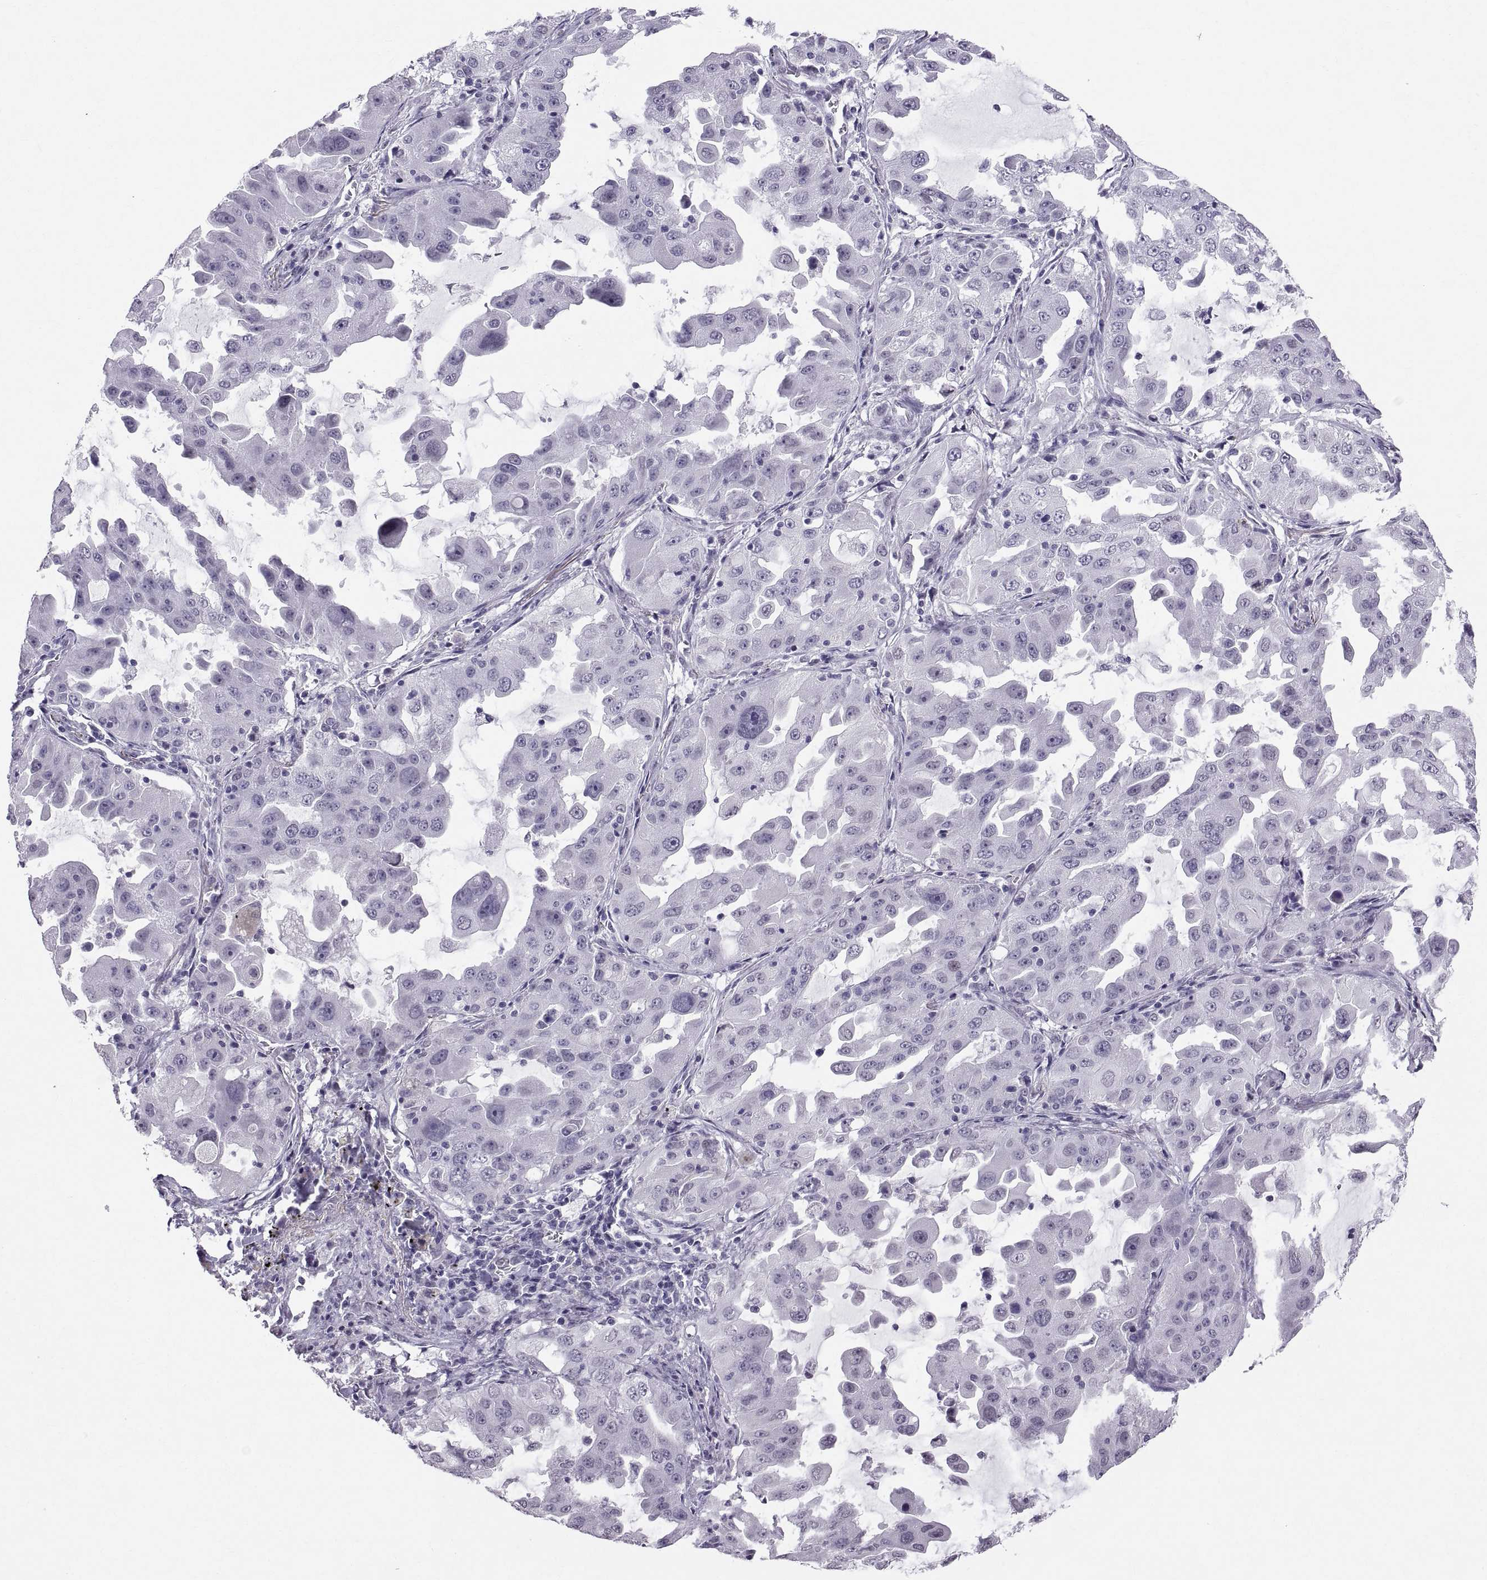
{"staining": {"intensity": "negative", "quantity": "none", "location": "none"}, "tissue": "lung cancer", "cell_type": "Tumor cells", "image_type": "cancer", "snomed": [{"axis": "morphology", "description": "Adenocarcinoma, NOS"}, {"axis": "topography", "description": "Lung"}], "caption": "A micrograph of human adenocarcinoma (lung) is negative for staining in tumor cells.", "gene": "KRT77", "patient": {"sex": "female", "age": 61}}